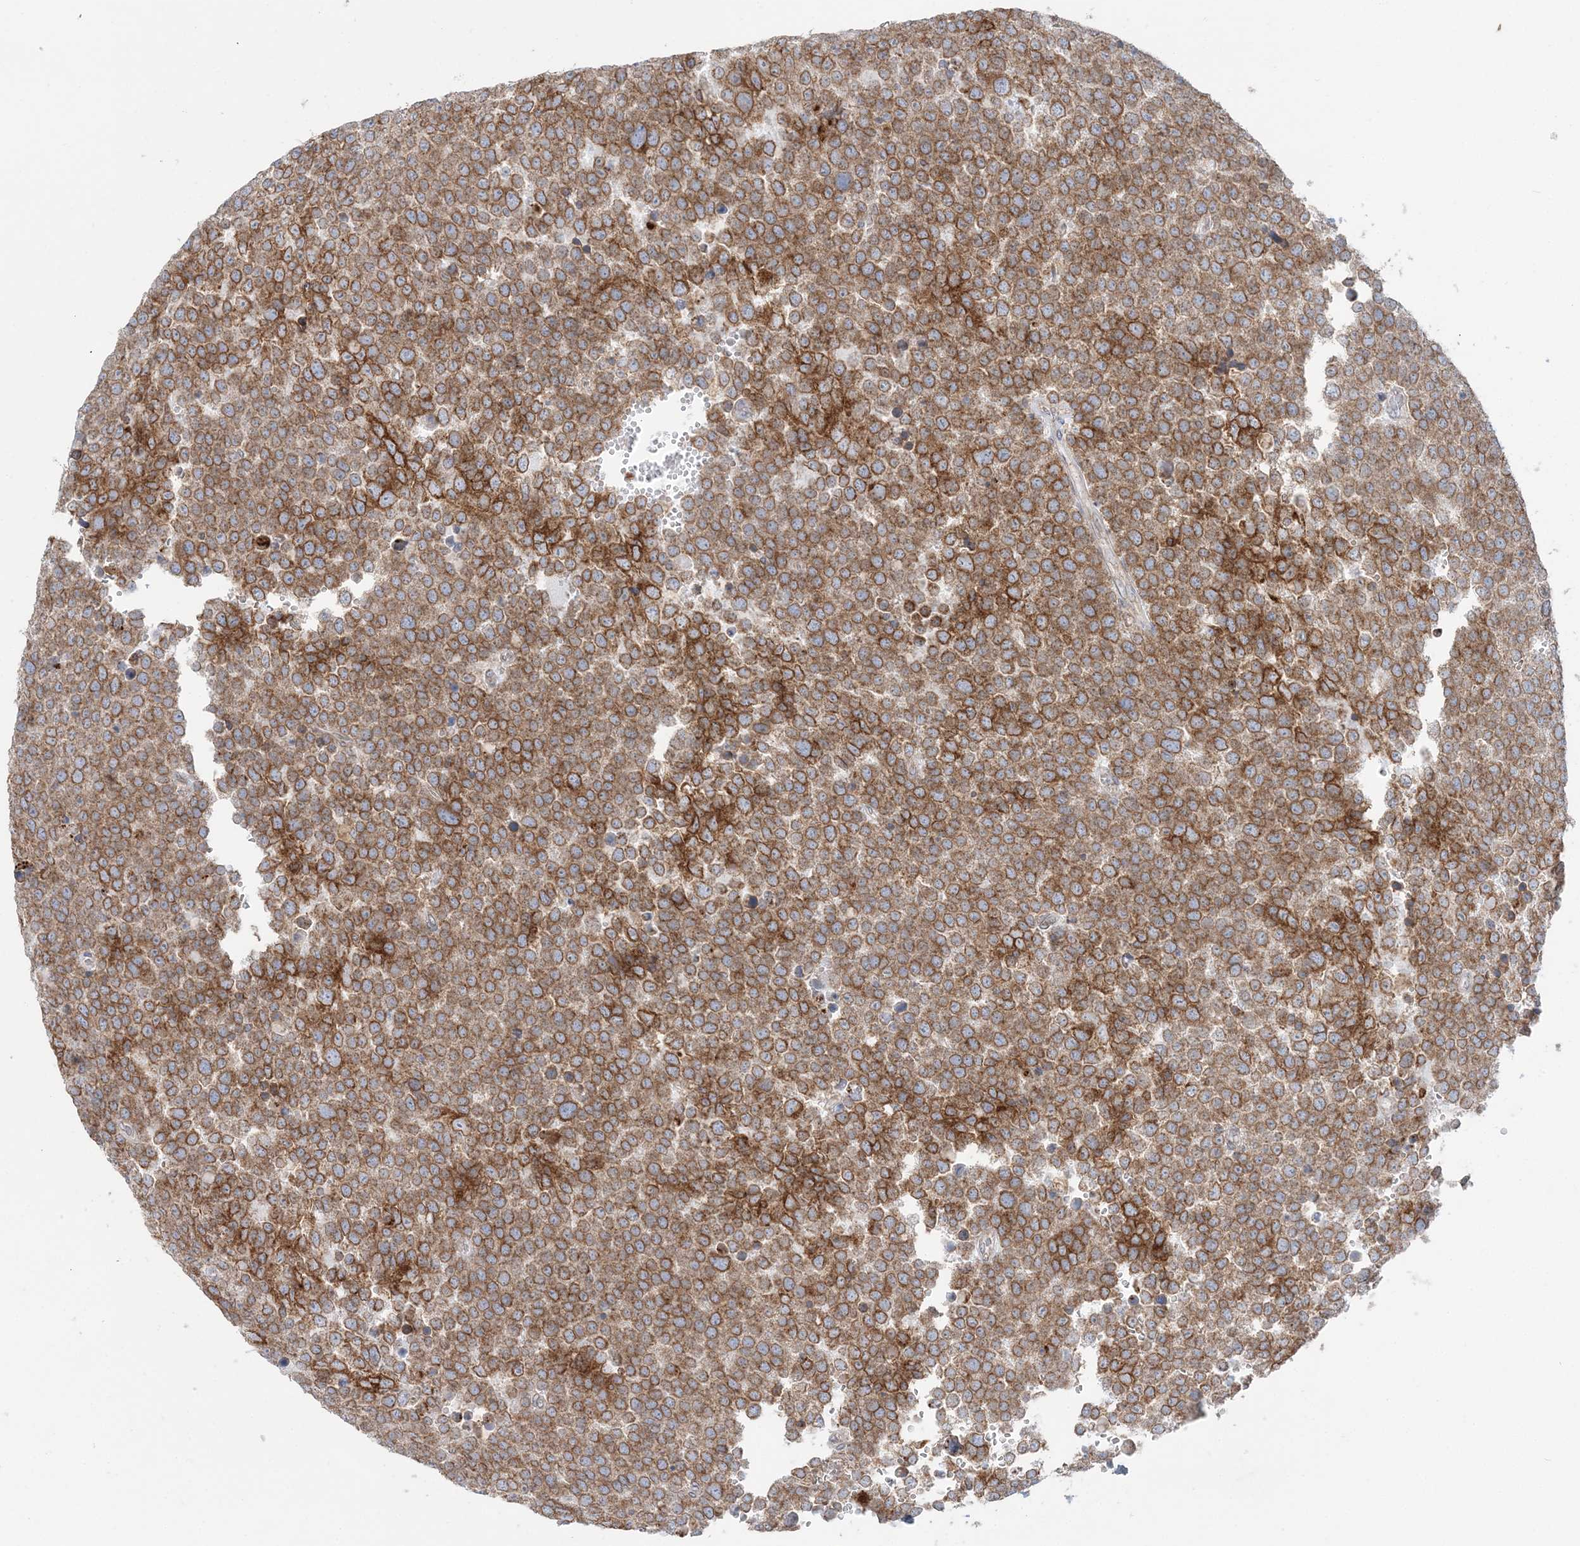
{"staining": {"intensity": "moderate", "quantity": ">75%", "location": "cytoplasmic/membranous"}, "tissue": "testis cancer", "cell_type": "Tumor cells", "image_type": "cancer", "snomed": [{"axis": "morphology", "description": "Seminoma, NOS"}, {"axis": "topography", "description": "Testis"}], "caption": "Protein staining exhibits moderate cytoplasmic/membranous staining in about >75% of tumor cells in testis cancer (seminoma).", "gene": "TMED10", "patient": {"sex": "male", "age": 71}}